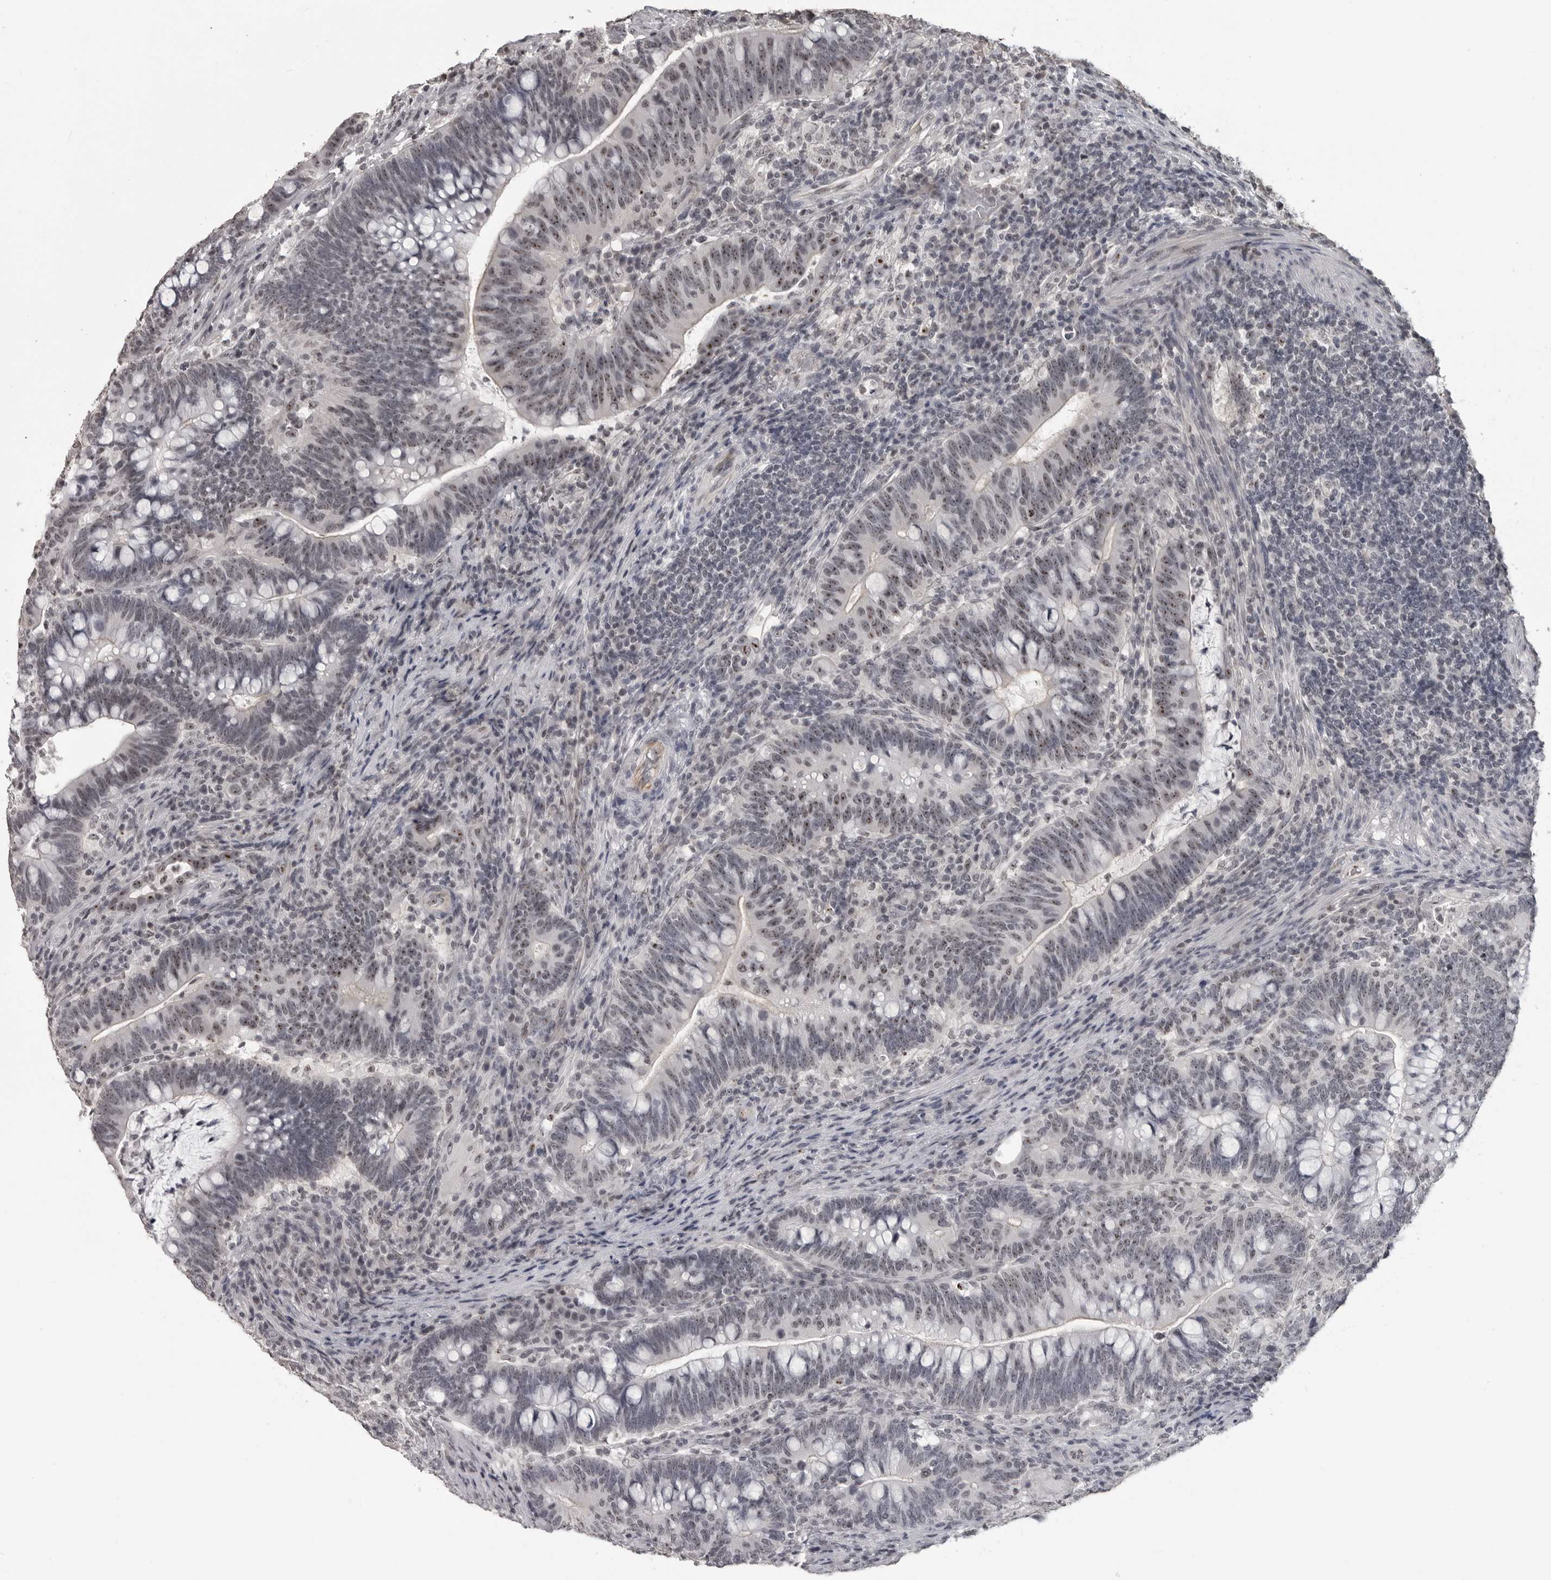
{"staining": {"intensity": "moderate", "quantity": "25%-75%", "location": "nuclear"}, "tissue": "colorectal cancer", "cell_type": "Tumor cells", "image_type": "cancer", "snomed": [{"axis": "morphology", "description": "Adenocarcinoma, NOS"}, {"axis": "topography", "description": "Colon"}], "caption": "Human adenocarcinoma (colorectal) stained for a protein (brown) demonstrates moderate nuclear positive positivity in approximately 25%-75% of tumor cells.", "gene": "DDX54", "patient": {"sex": "female", "age": 66}}